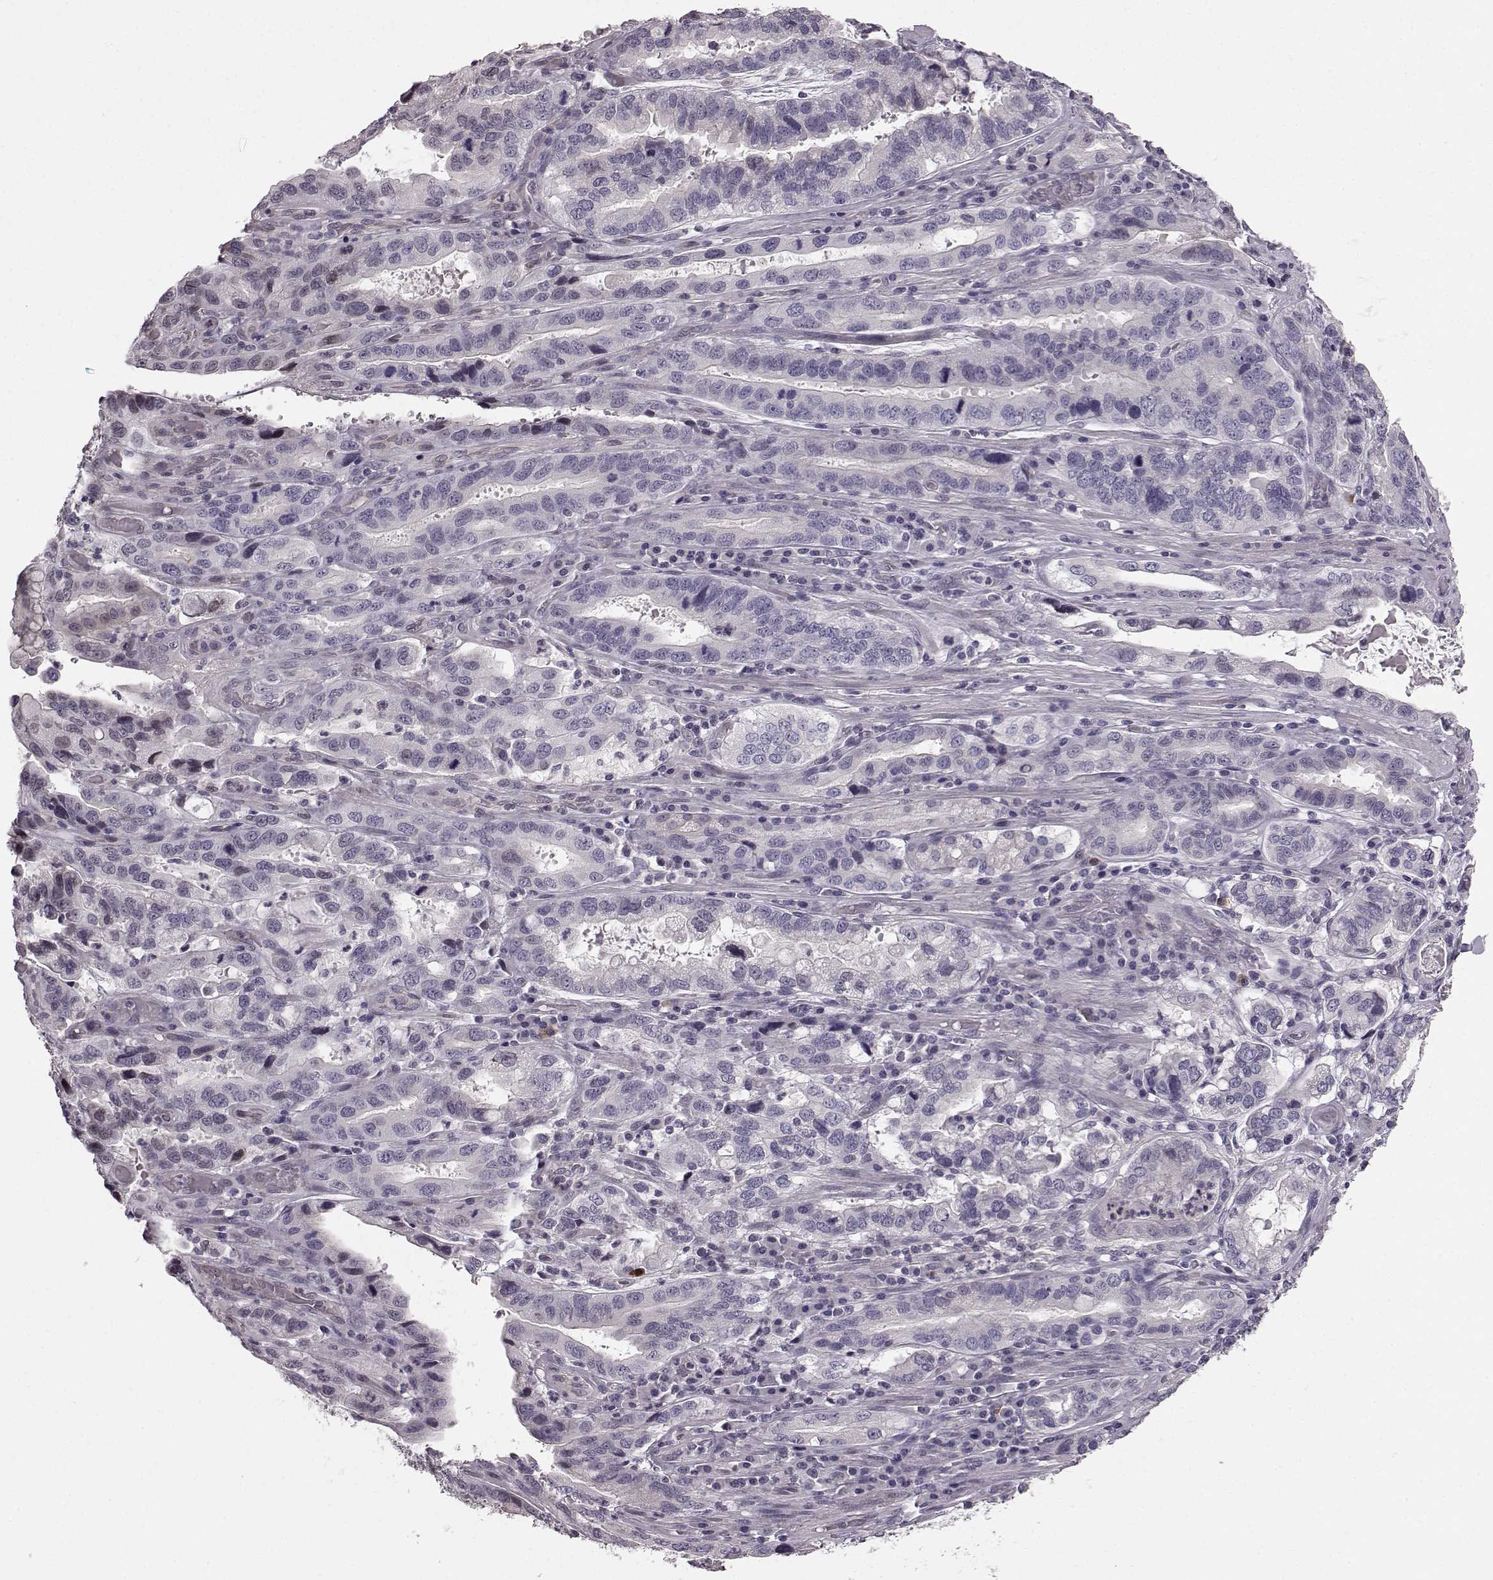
{"staining": {"intensity": "negative", "quantity": "none", "location": "none"}, "tissue": "stomach cancer", "cell_type": "Tumor cells", "image_type": "cancer", "snomed": [{"axis": "morphology", "description": "Adenocarcinoma, NOS"}, {"axis": "topography", "description": "Stomach, lower"}], "caption": "DAB (3,3'-diaminobenzidine) immunohistochemical staining of stomach cancer displays no significant positivity in tumor cells. (Brightfield microscopy of DAB immunohistochemistry (IHC) at high magnification).", "gene": "TCHHL1", "patient": {"sex": "female", "age": 76}}